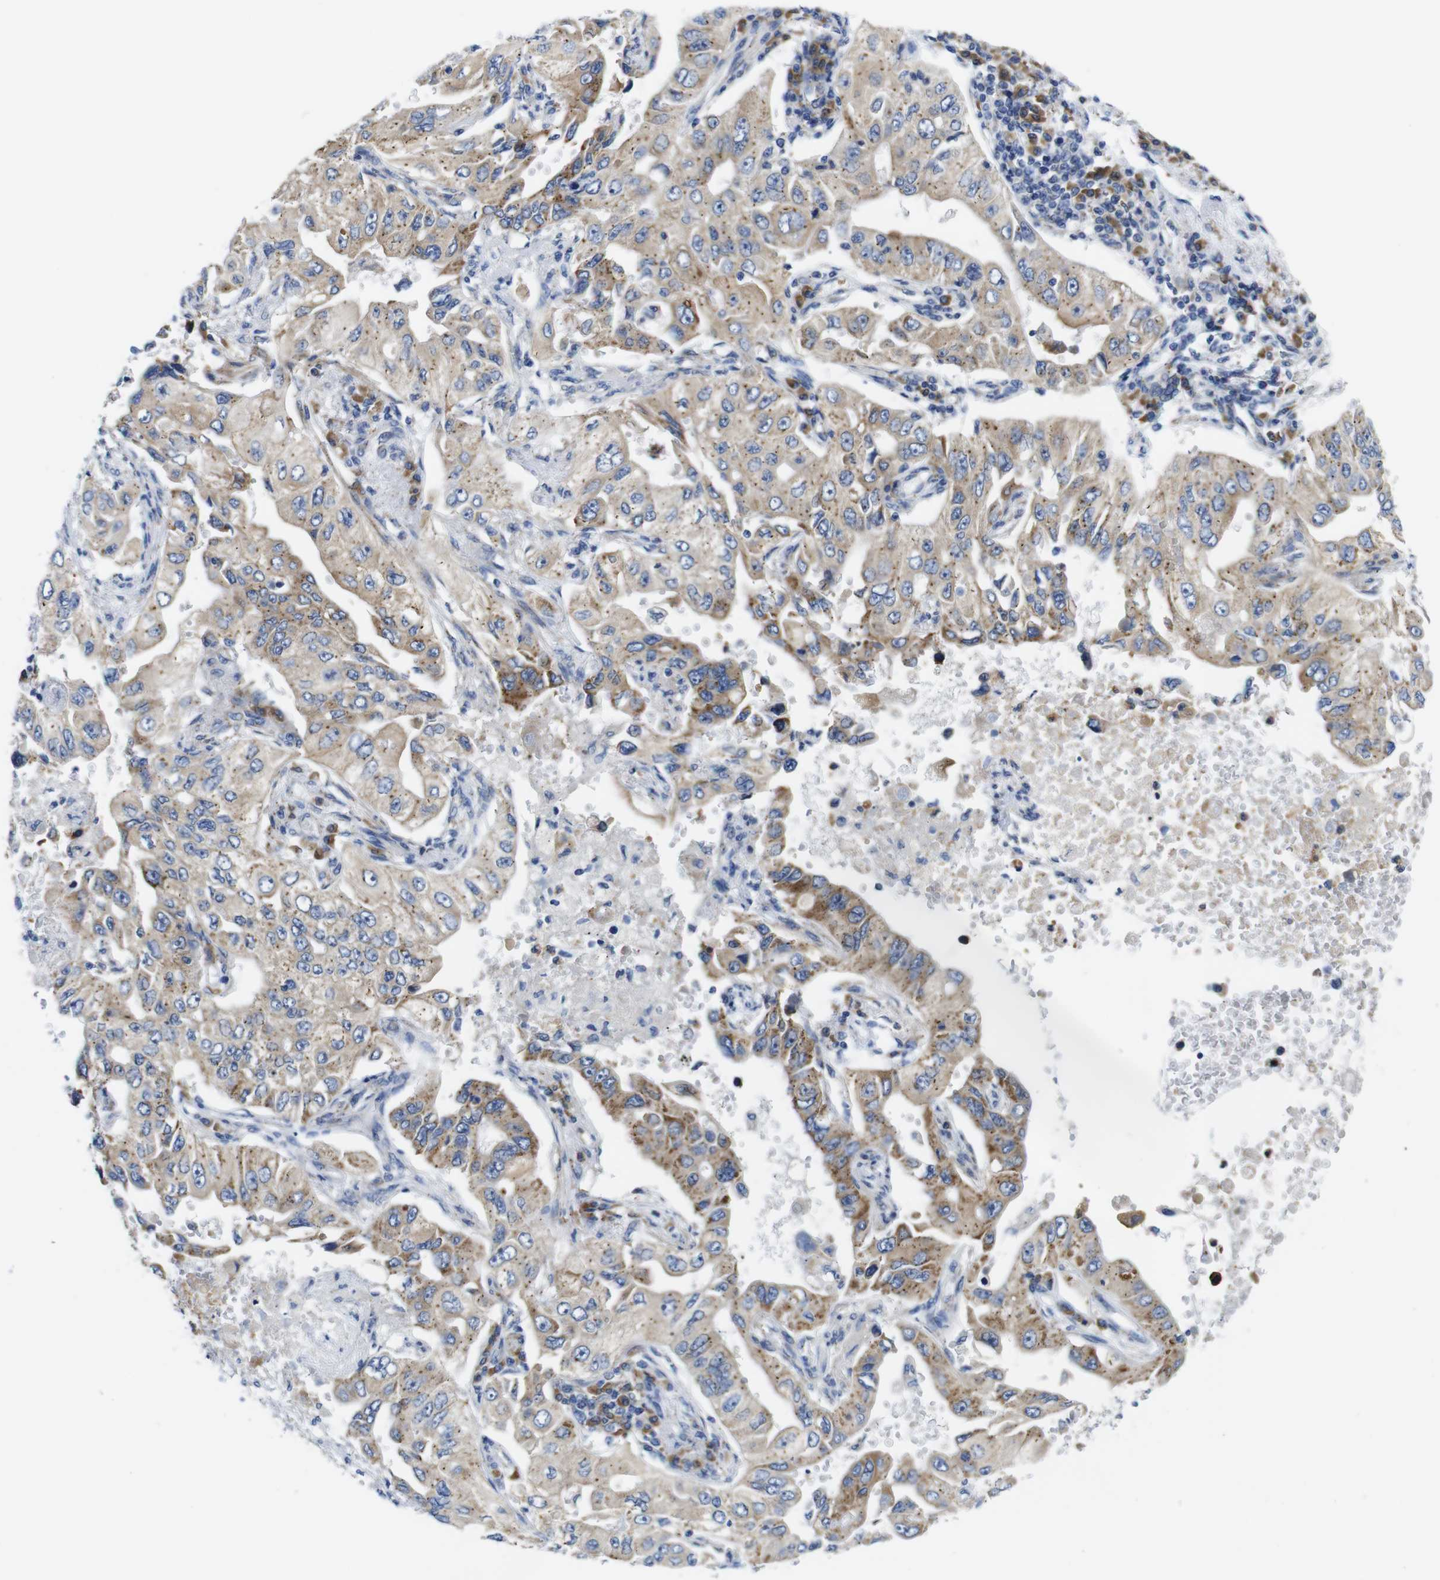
{"staining": {"intensity": "moderate", "quantity": "<25%", "location": "cytoplasmic/membranous"}, "tissue": "lung cancer", "cell_type": "Tumor cells", "image_type": "cancer", "snomed": [{"axis": "morphology", "description": "Adenocarcinoma, NOS"}, {"axis": "topography", "description": "Lung"}], "caption": "Protein expression analysis of adenocarcinoma (lung) exhibits moderate cytoplasmic/membranous expression in approximately <25% of tumor cells. The staining is performed using DAB brown chromogen to label protein expression. The nuclei are counter-stained blue using hematoxylin.", "gene": "DDRGK1", "patient": {"sex": "male", "age": 84}}